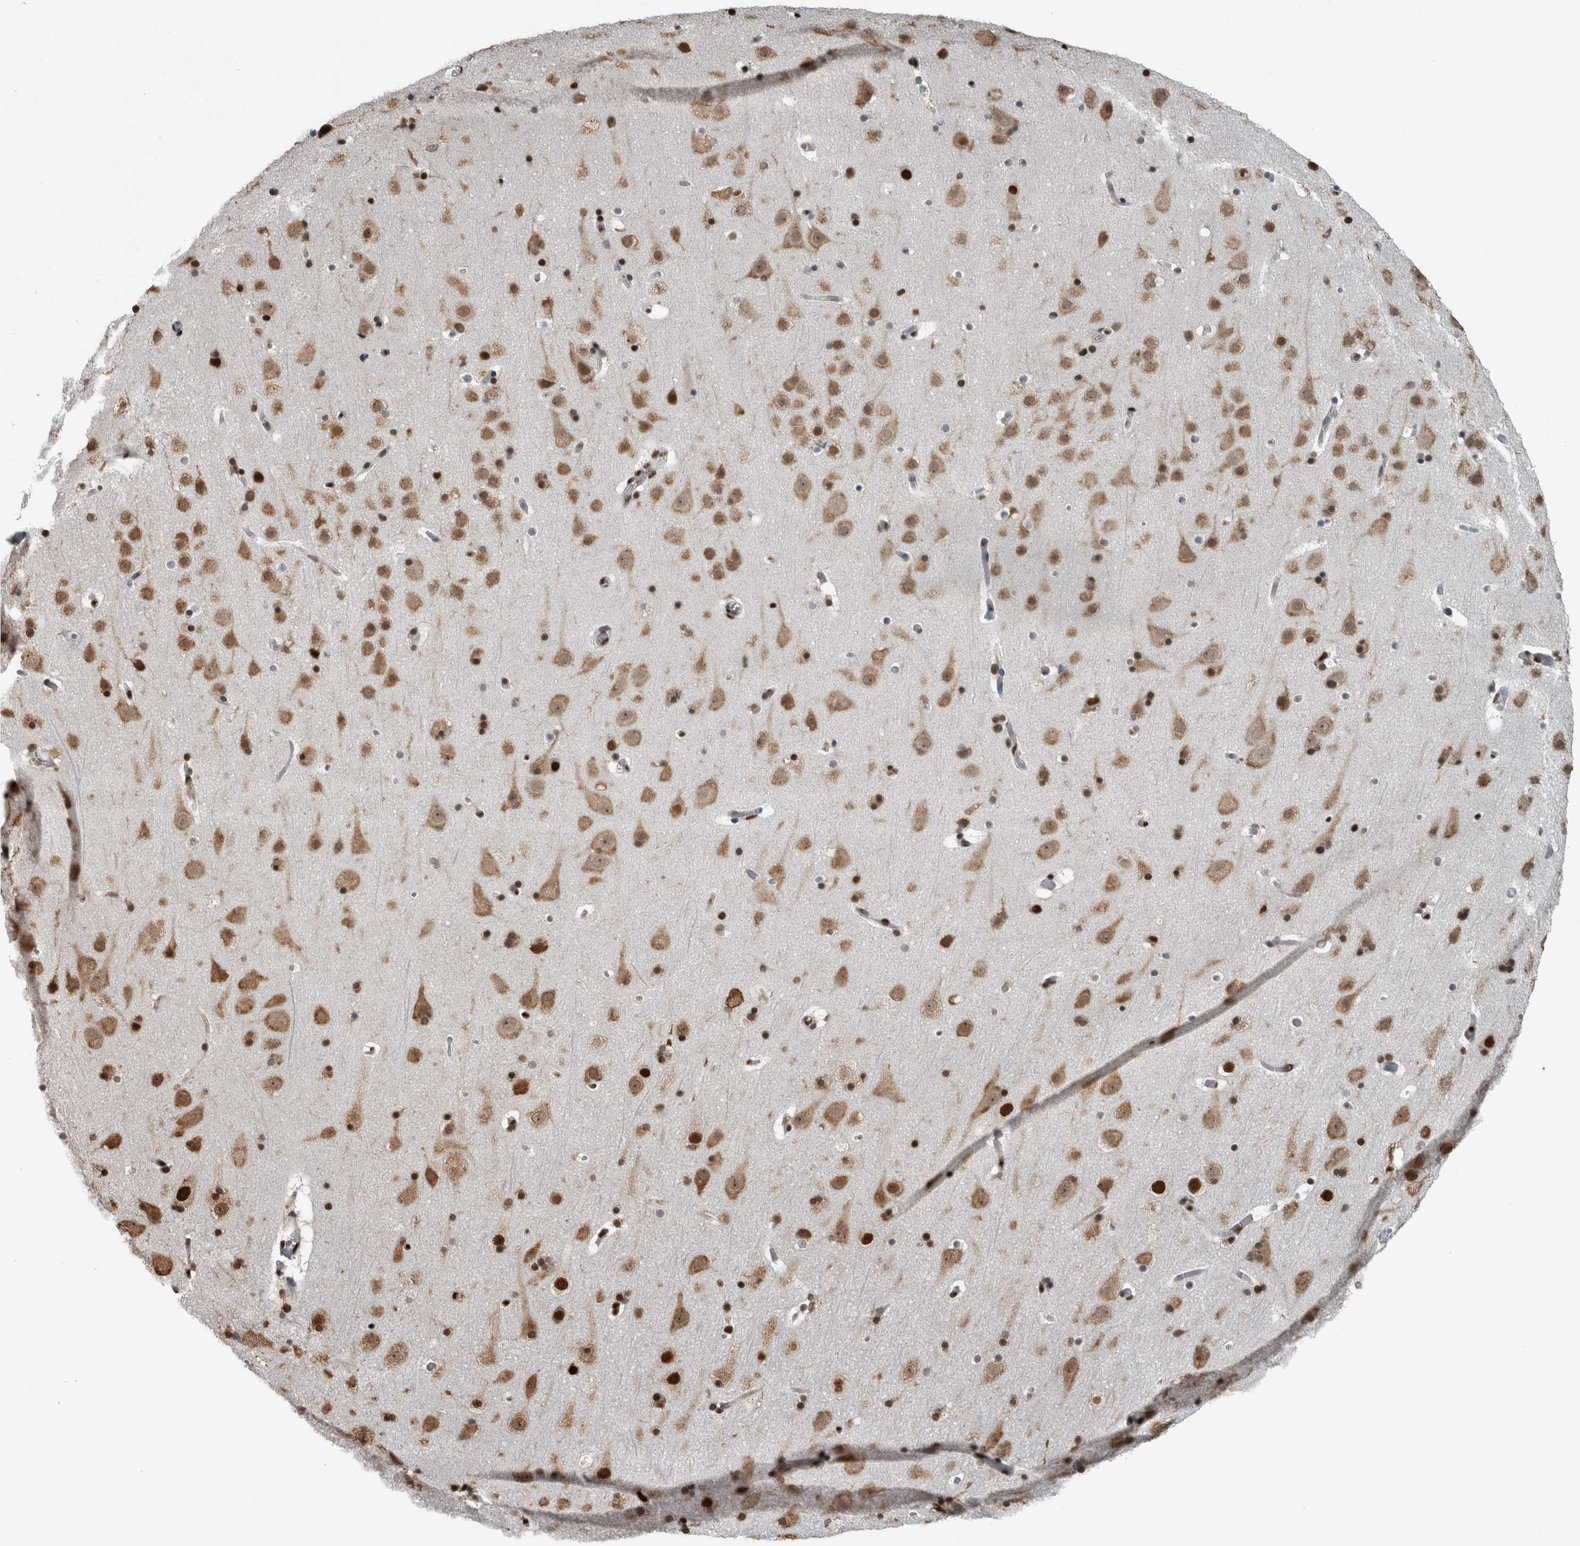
{"staining": {"intensity": "moderate", "quantity": ">75%", "location": "nuclear"}, "tissue": "cerebral cortex", "cell_type": "Endothelial cells", "image_type": "normal", "snomed": [{"axis": "morphology", "description": "Normal tissue, NOS"}, {"axis": "topography", "description": "Cerebral cortex"}], "caption": "Unremarkable cerebral cortex shows moderate nuclear expression in approximately >75% of endothelial cells.", "gene": "TGS1", "patient": {"sex": "male", "age": 57}}